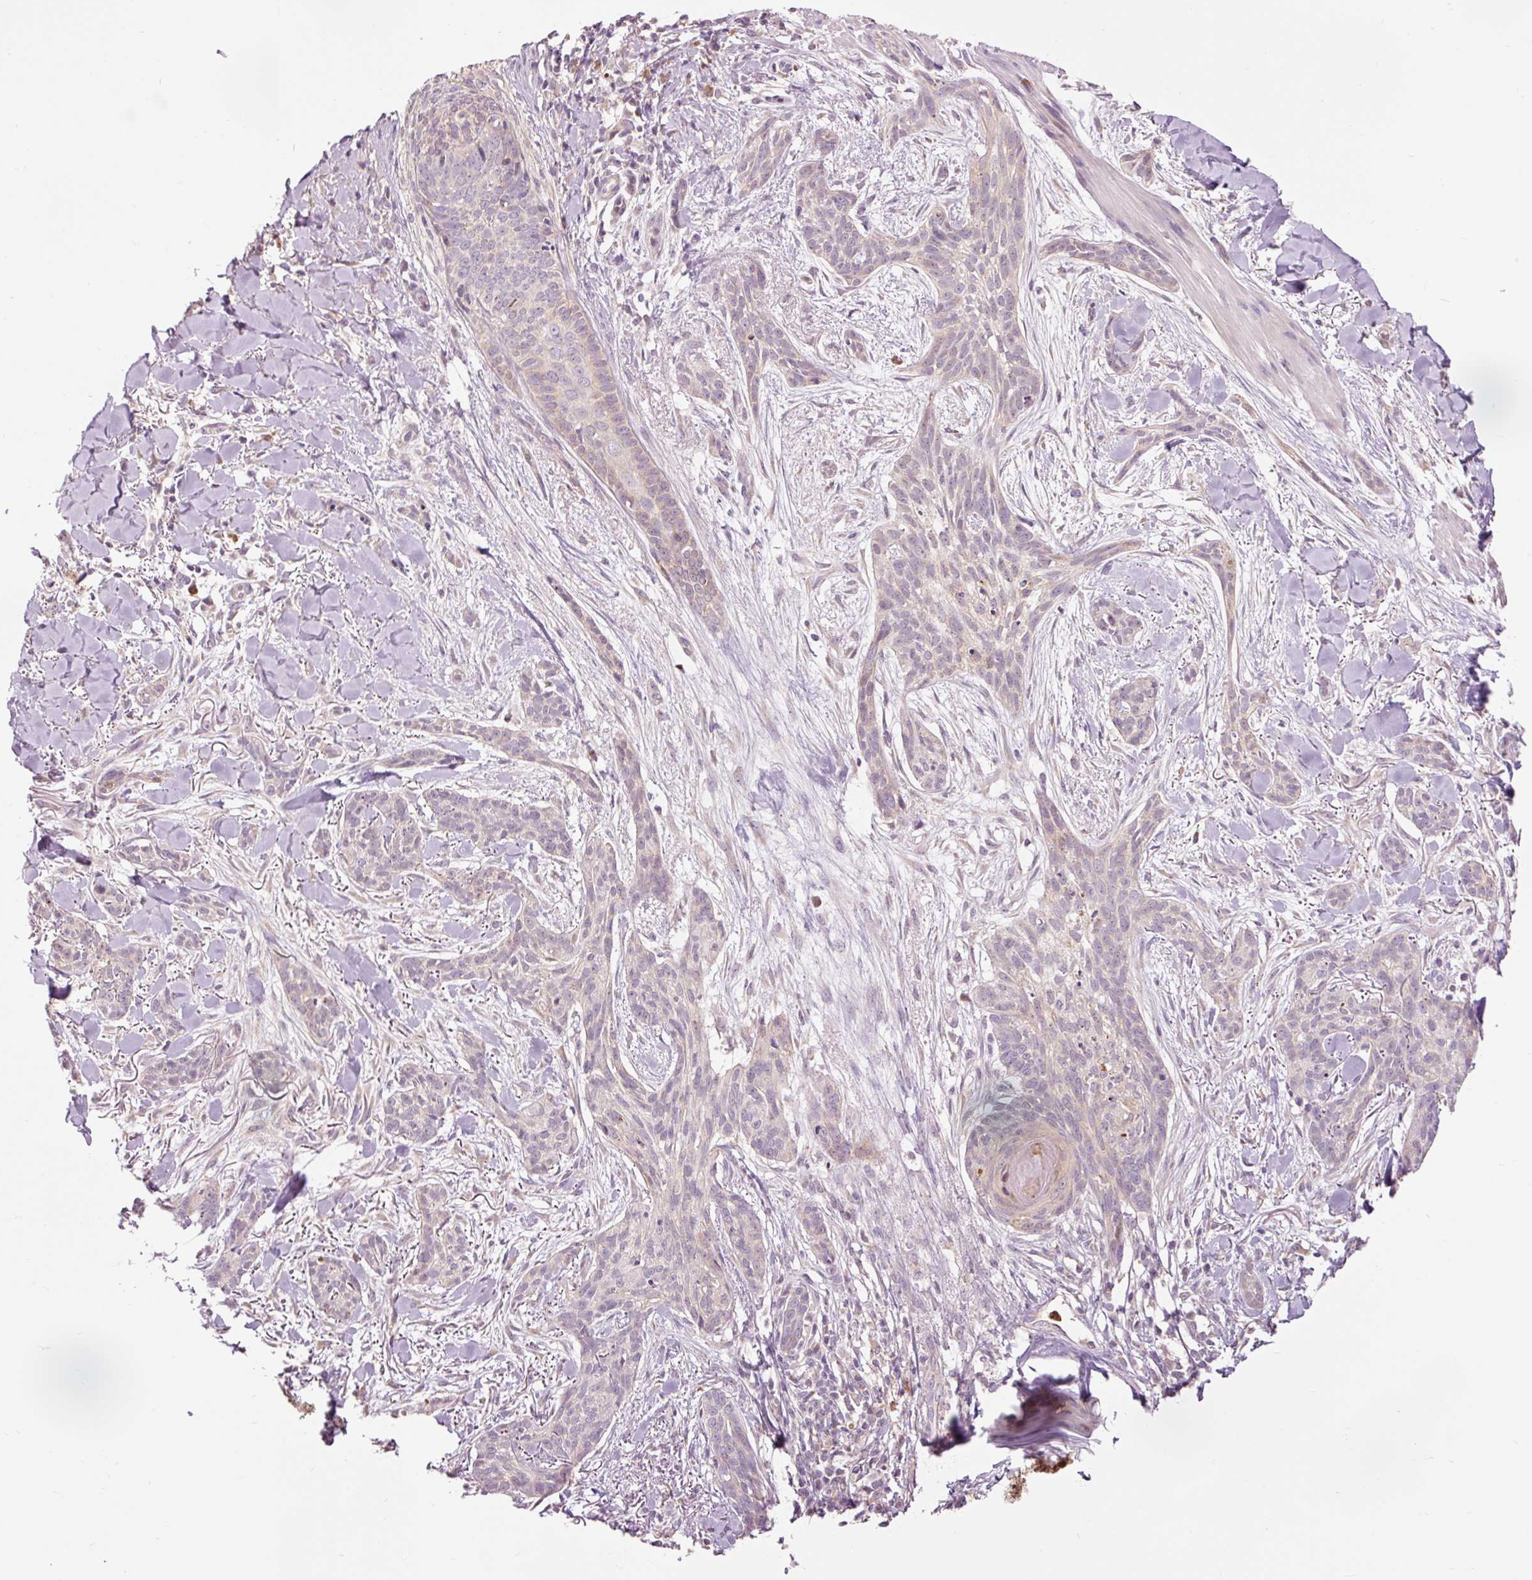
{"staining": {"intensity": "negative", "quantity": "none", "location": "none"}, "tissue": "skin cancer", "cell_type": "Tumor cells", "image_type": "cancer", "snomed": [{"axis": "morphology", "description": "Basal cell carcinoma"}, {"axis": "topography", "description": "Skin"}], "caption": "IHC of skin basal cell carcinoma reveals no expression in tumor cells. (Brightfield microscopy of DAB (3,3'-diaminobenzidine) immunohistochemistry at high magnification).", "gene": "PRDX5", "patient": {"sex": "male", "age": 52}}